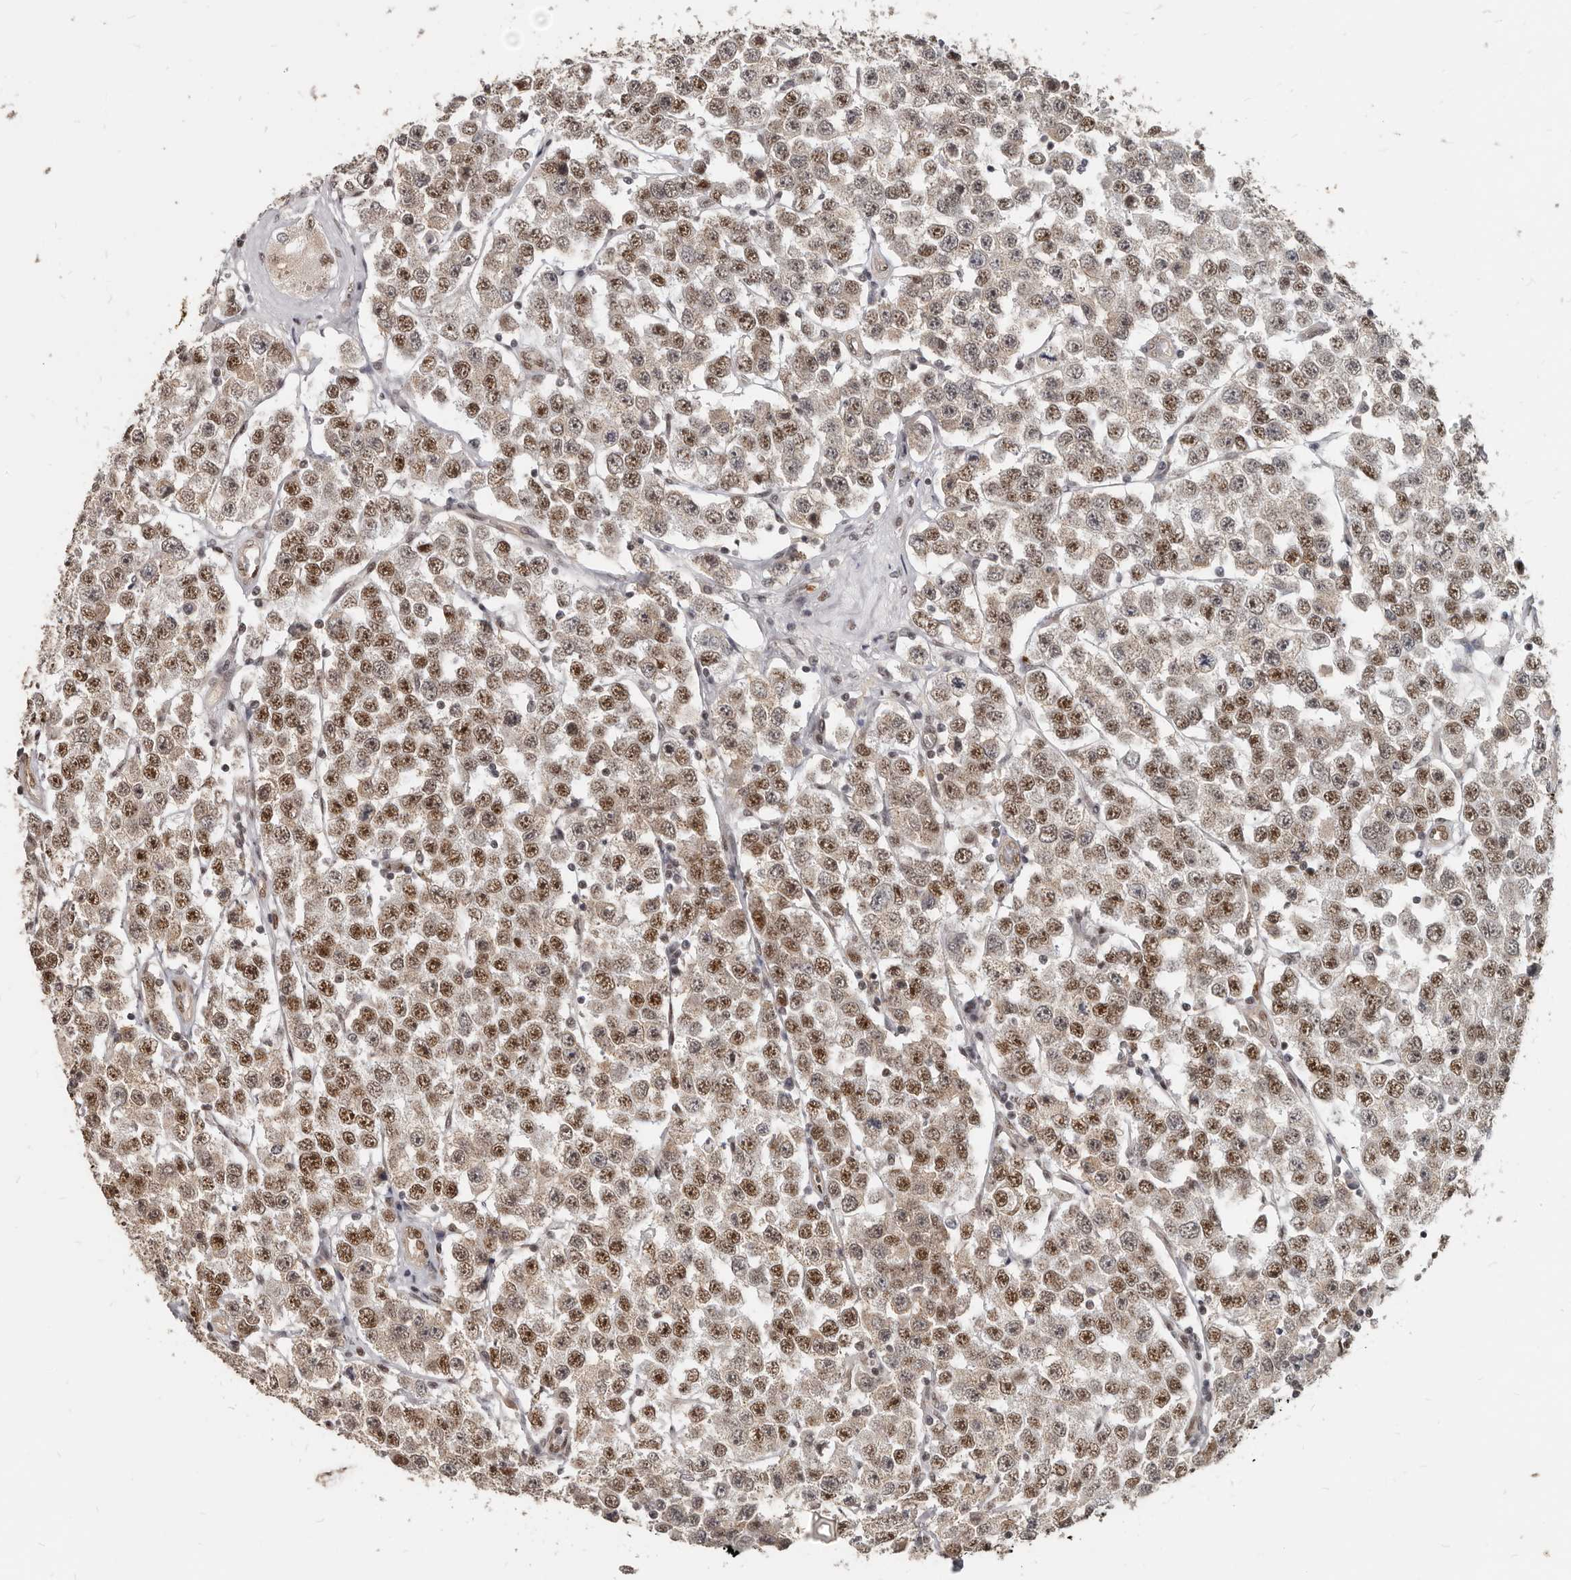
{"staining": {"intensity": "moderate", "quantity": ">75%", "location": "nuclear"}, "tissue": "testis cancer", "cell_type": "Tumor cells", "image_type": "cancer", "snomed": [{"axis": "morphology", "description": "Seminoma, NOS"}, {"axis": "topography", "description": "Testis"}], "caption": "Moderate nuclear protein staining is present in approximately >75% of tumor cells in seminoma (testis).", "gene": "ATF5", "patient": {"sex": "male", "age": 28}}